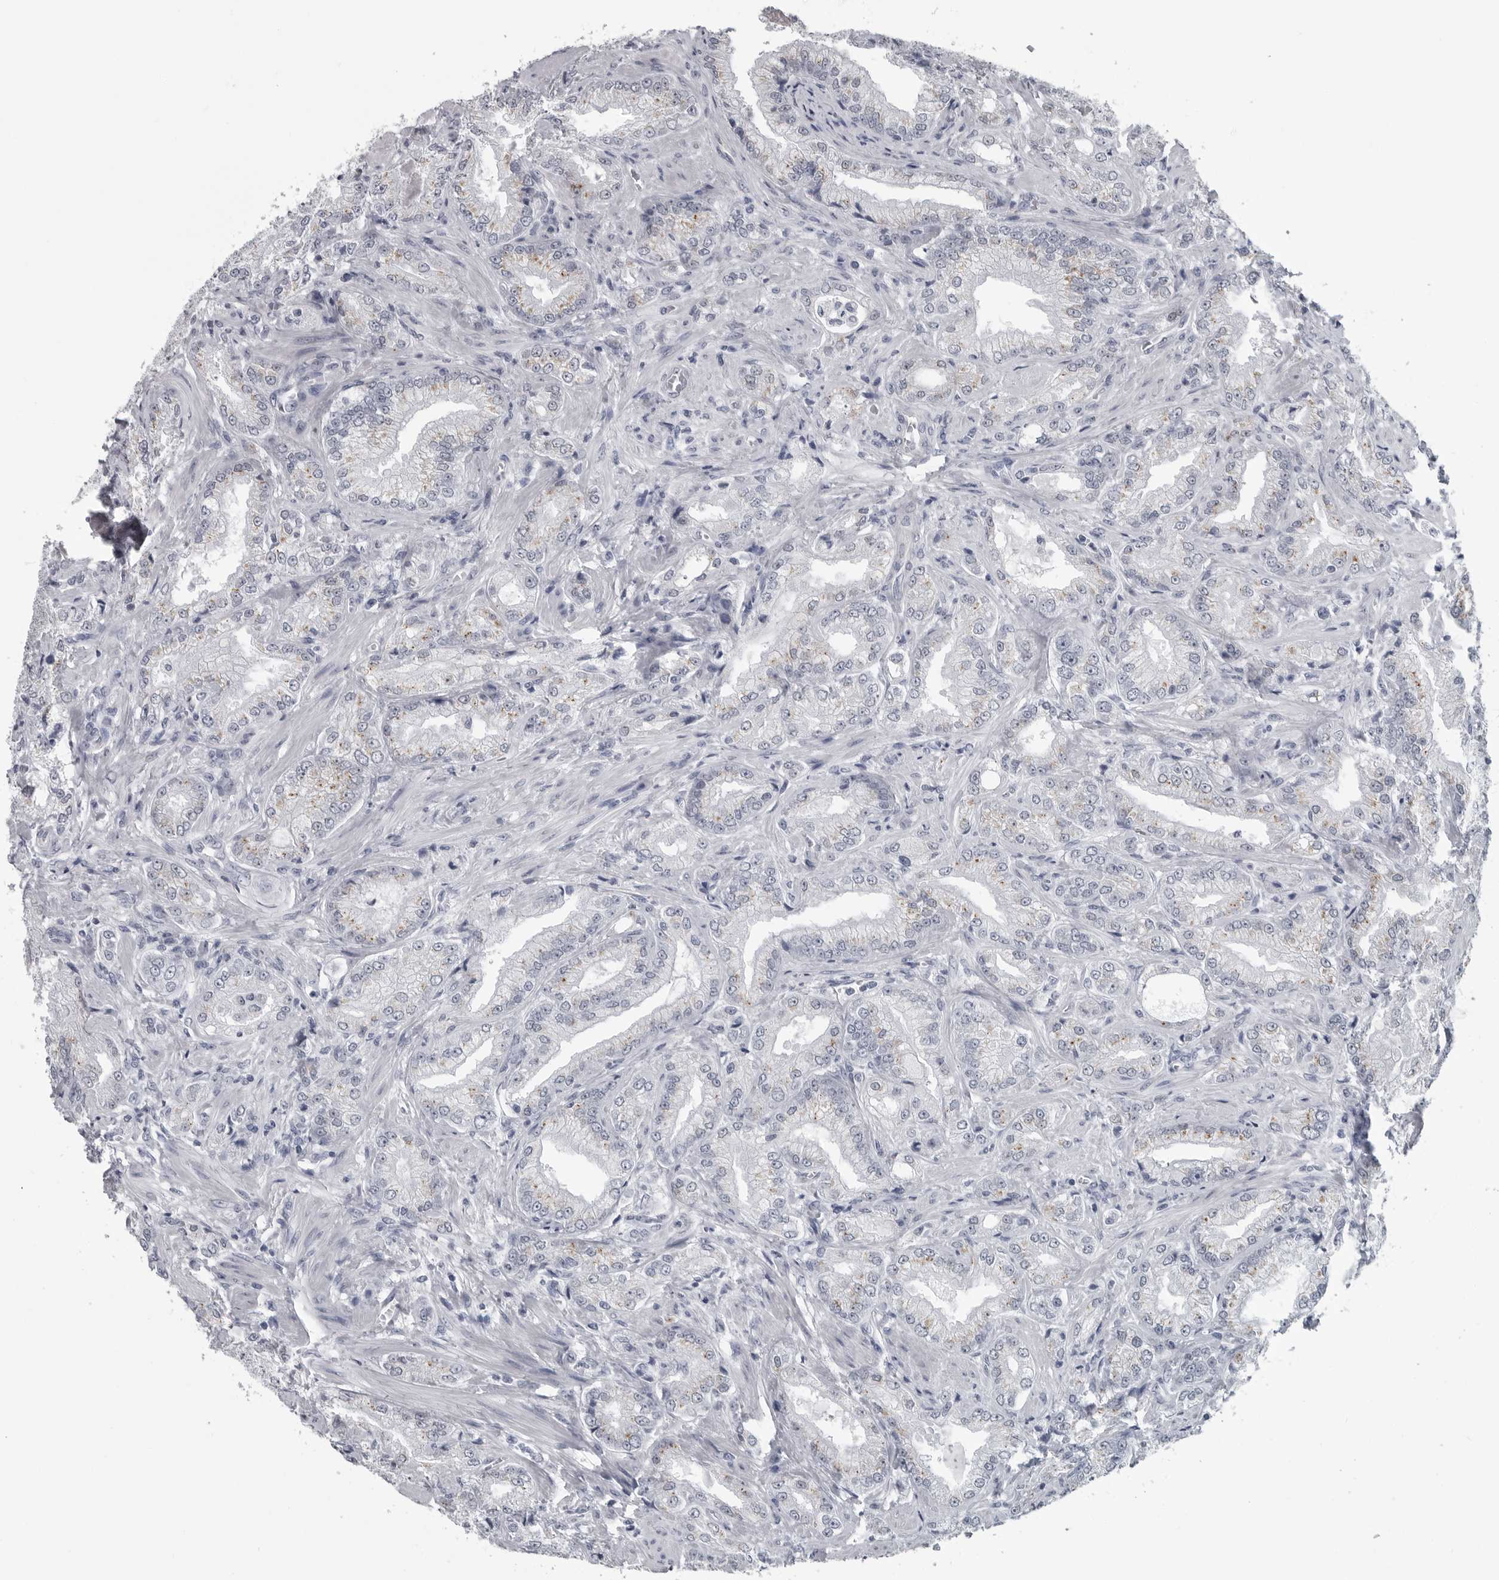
{"staining": {"intensity": "weak", "quantity": "<25%", "location": "cytoplasmic/membranous"}, "tissue": "prostate cancer", "cell_type": "Tumor cells", "image_type": "cancer", "snomed": [{"axis": "morphology", "description": "Adenocarcinoma, Low grade"}, {"axis": "topography", "description": "Prostate"}], "caption": "High power microscopy photomicrograph of an IHC histopathology image of prostate adenocarcinoma (low-grade), revealing no significant staining in tumor cells.", "gene": "MYOC", "patient": {"sex": "male", "age": 62}}